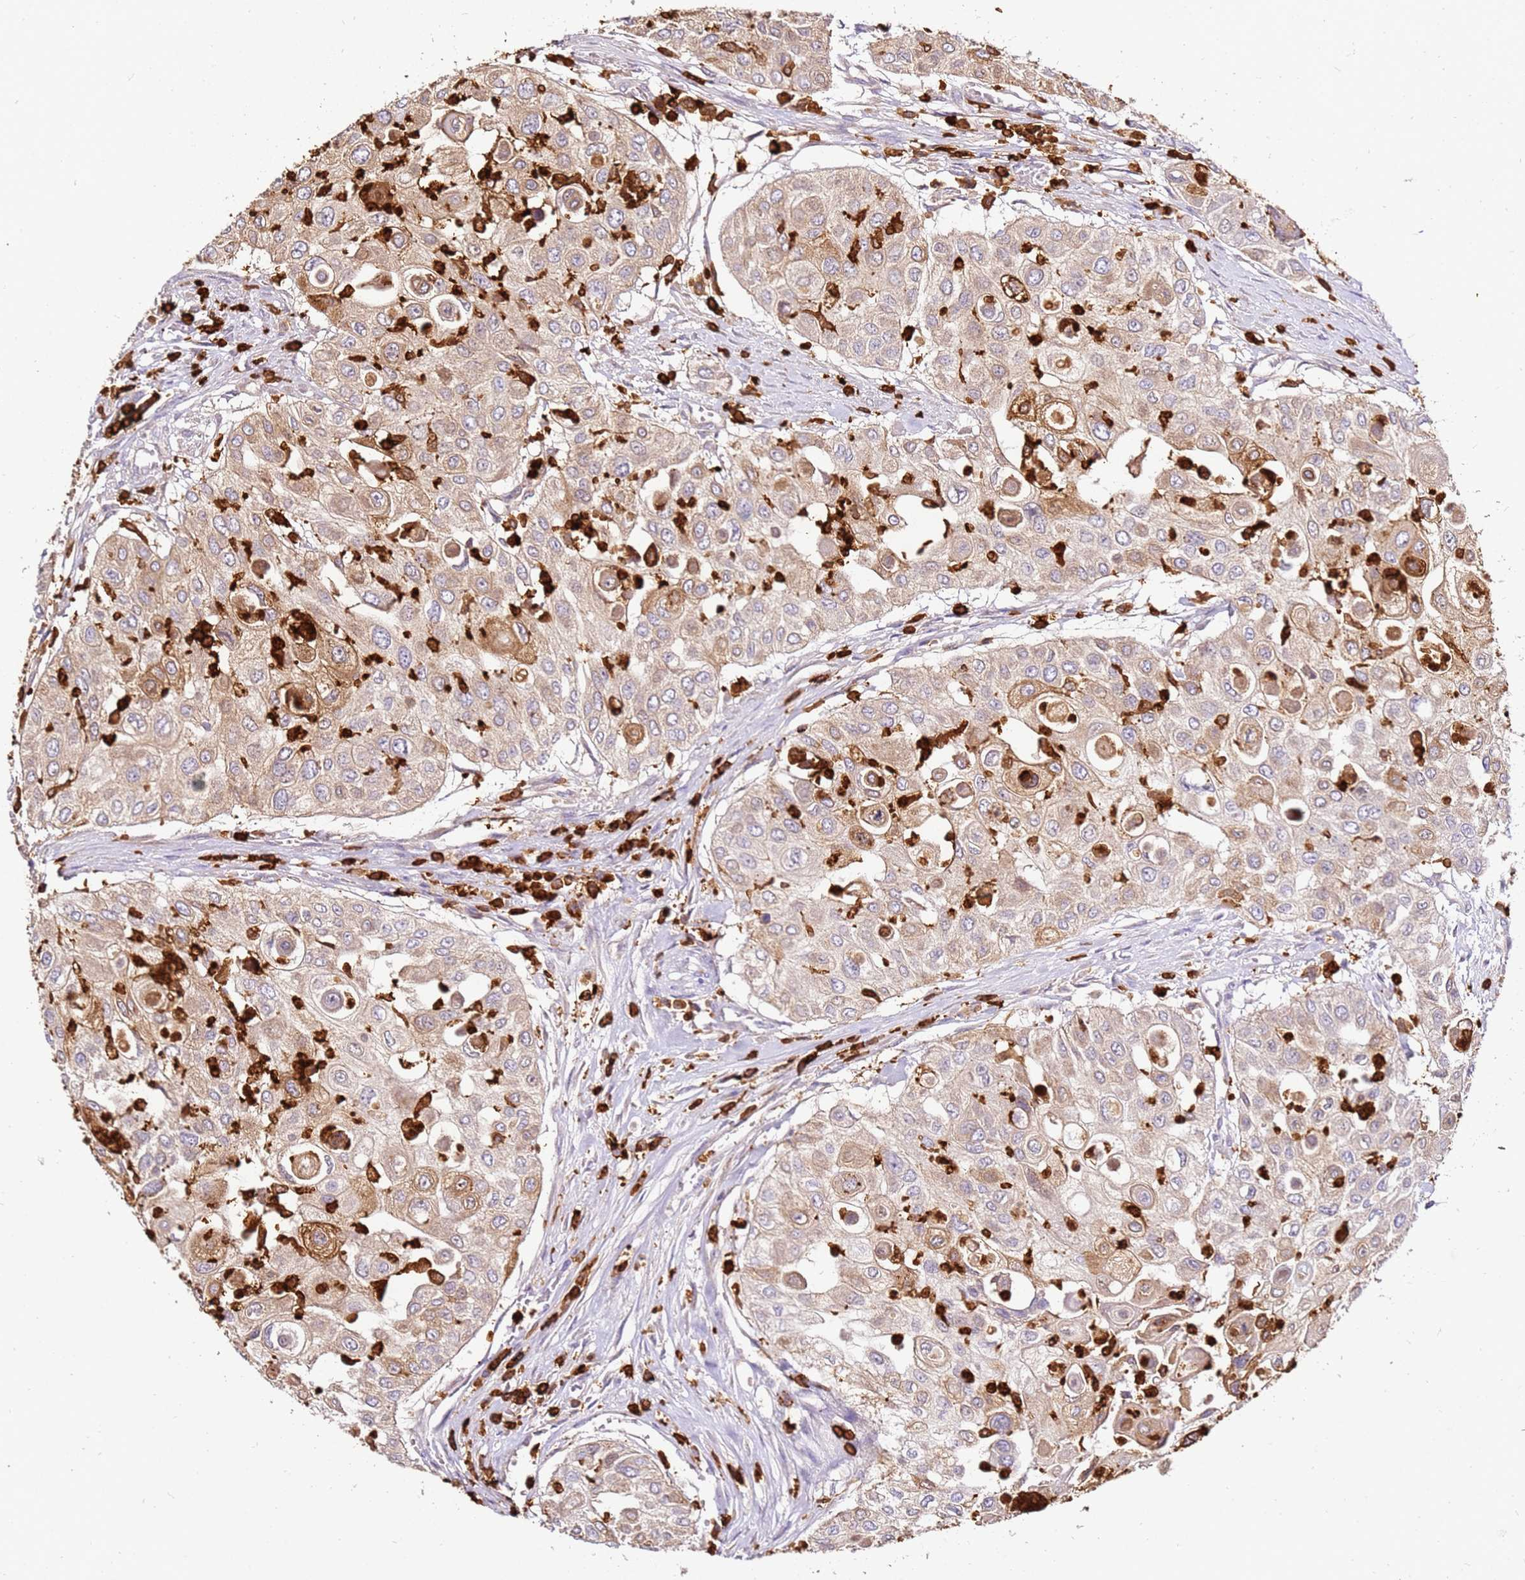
{"staining": {"intensity": "weak", "quantity": ">75%", "location": "cytoplasmic/membranous"}, "tissue": "urothelial cancer", "cell_type": "Tumor cells", "image_type": "cancer", "snomed": [{"axis": "morphology", "description": "Urothelial carcinoma, High grade"}, {"axis": "topography", "description": "Urinary bladder"}], "caption": "Protein expression analysis of human urothelial carcinoma (high-grade) reveals weak cytoplasmic/membranous staining in about >75% of tumor cells. (DAB IHC with brightfield microscopy, high magnification).", "gene": "CORO1A", "patient": {"sex": "female", "age": 79}}